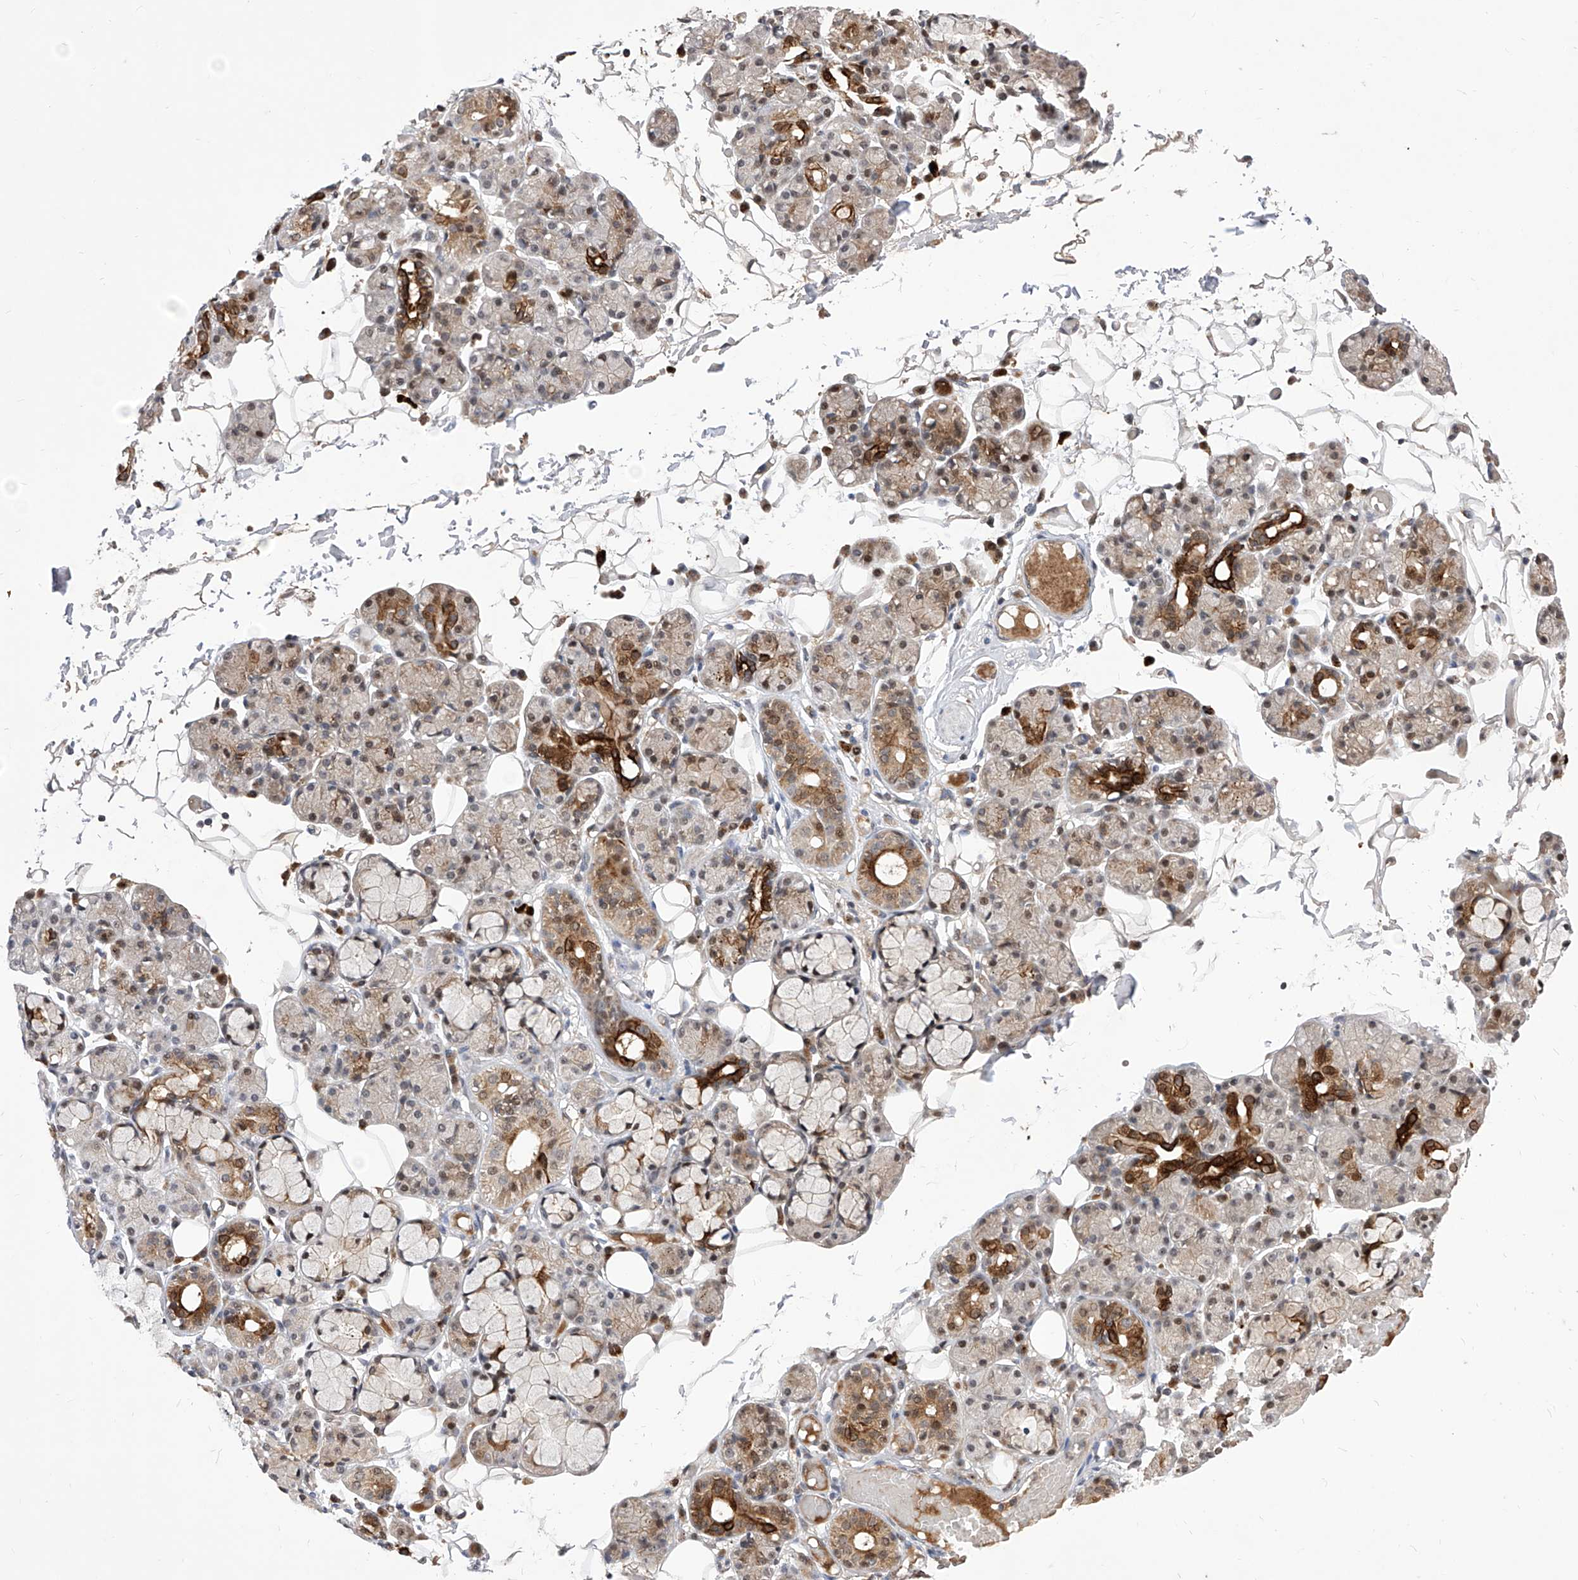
{"staining": {"intensity": "strong", "quantity": "25%-75%", "location": "cytoplasmic/membranous,nuclear"}, "tissue": "salivary gland", "cell_type": "Glandular cells", "image_type": "normal", "snomed": [{"axis": "morphology", "description": "Normal tissue, NOS"}, {"axis": "topography", "description": "Salivary gland"}], "caption": "Protein staining shows strong cytoplasmic/membranous,nuclear positivity in about 25%-75% of glandular cells in benign salivary gland.", "gene": "LGR4", "patient": {"sex": "male", "age": 63}}